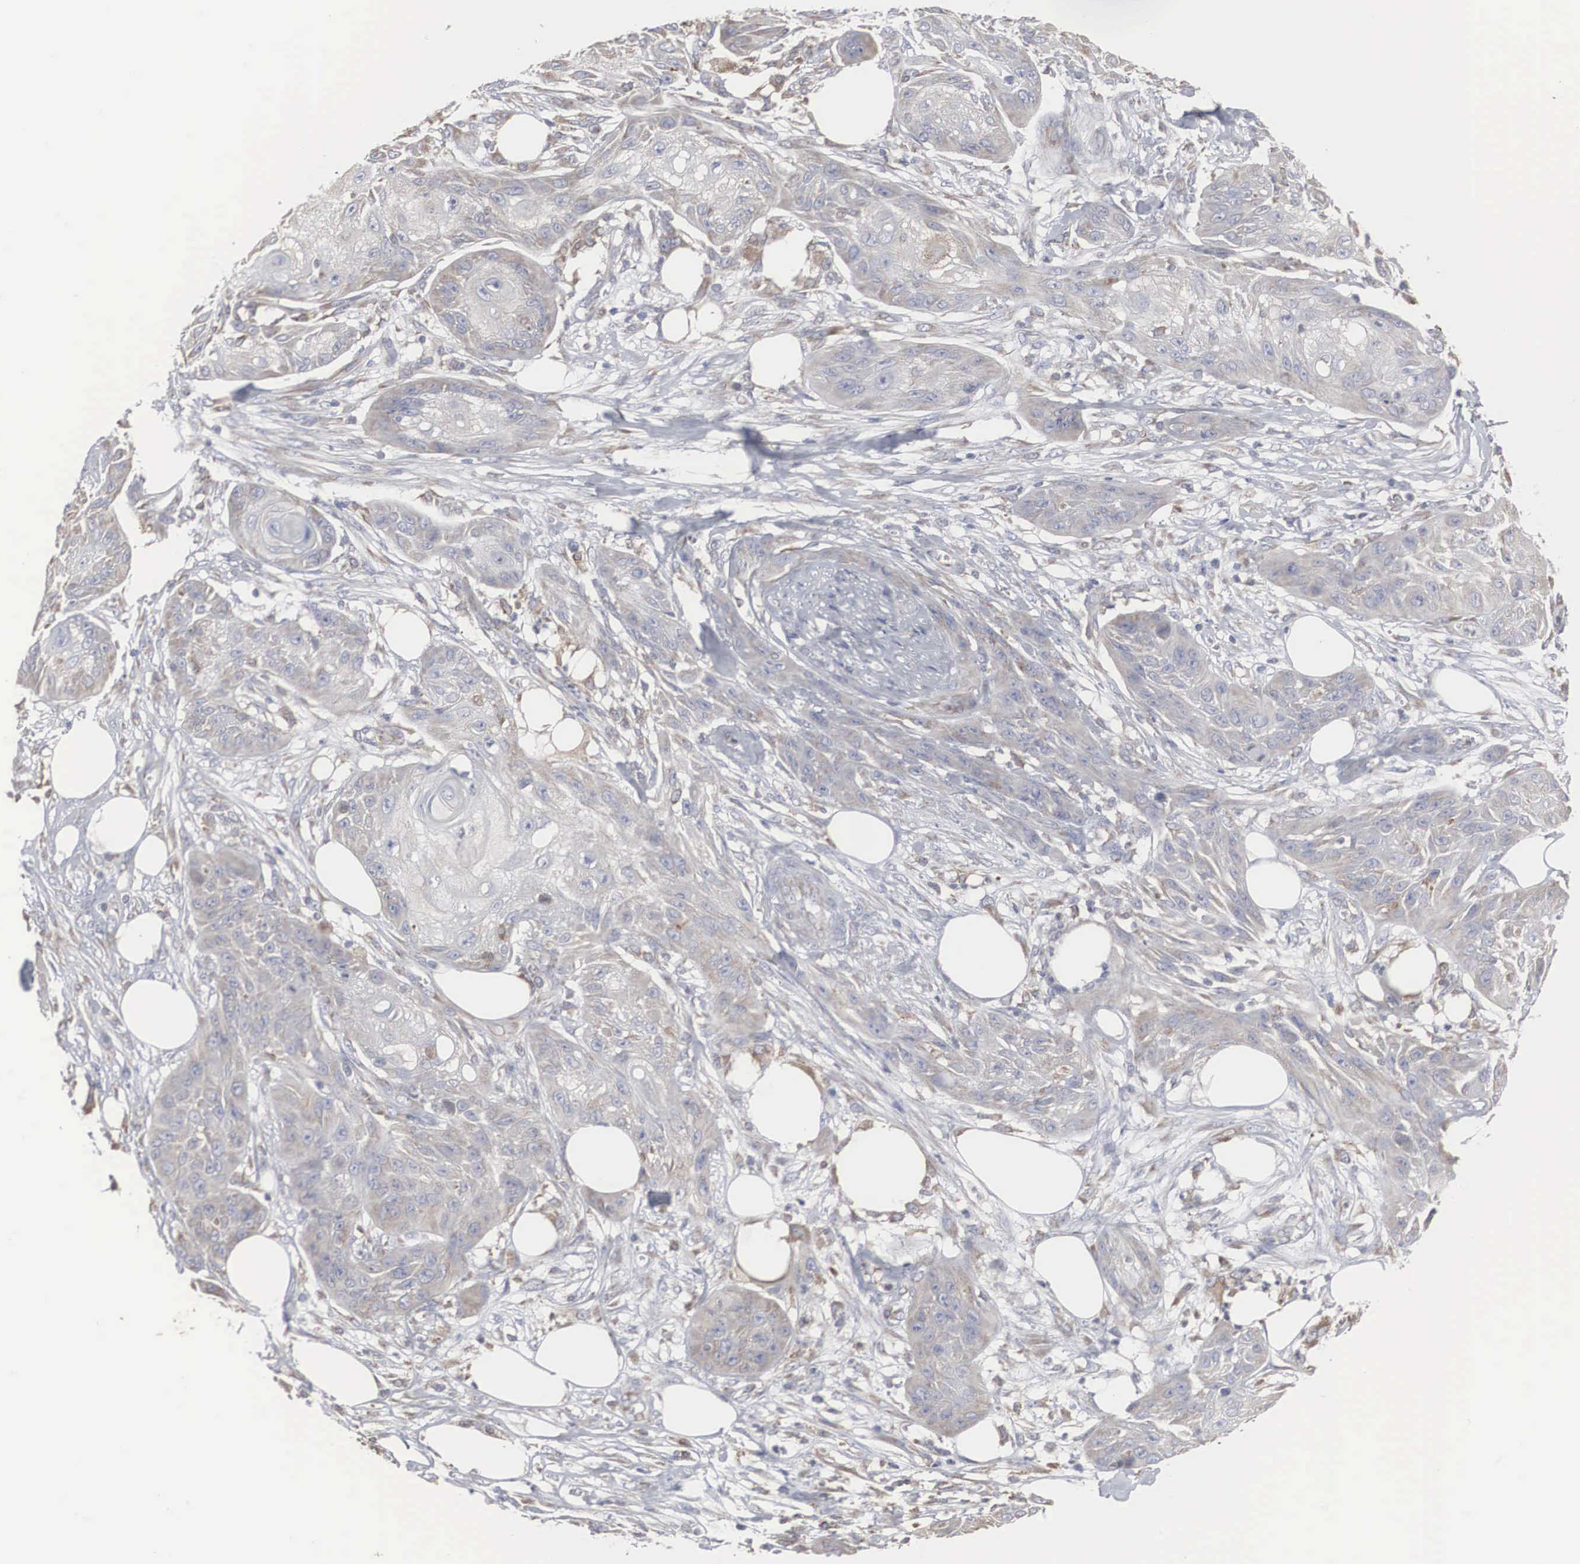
{"staining": {"intensity": "weak", "quantity": "25%-75%", "location": "cytoplasmic/membranous"}, "tissue": "skin cancer", "cell_type": "Tumor cells", "image_type": "cancer", "snomed": [{"axis": "morphology", "description": "Squamous cell carcinoma, NOS"}, {"axis": "topography", "description": "Skin"}], "caption": "Squamous cell carcinoma (skin) was stained to show a protein in brown. There is low levels of weak cytoplasmic/membranous positivity in approximately 25%-75% of tumor cells.", "gene": "MIA2", "patient": {"sex": "female", "age": 88}}